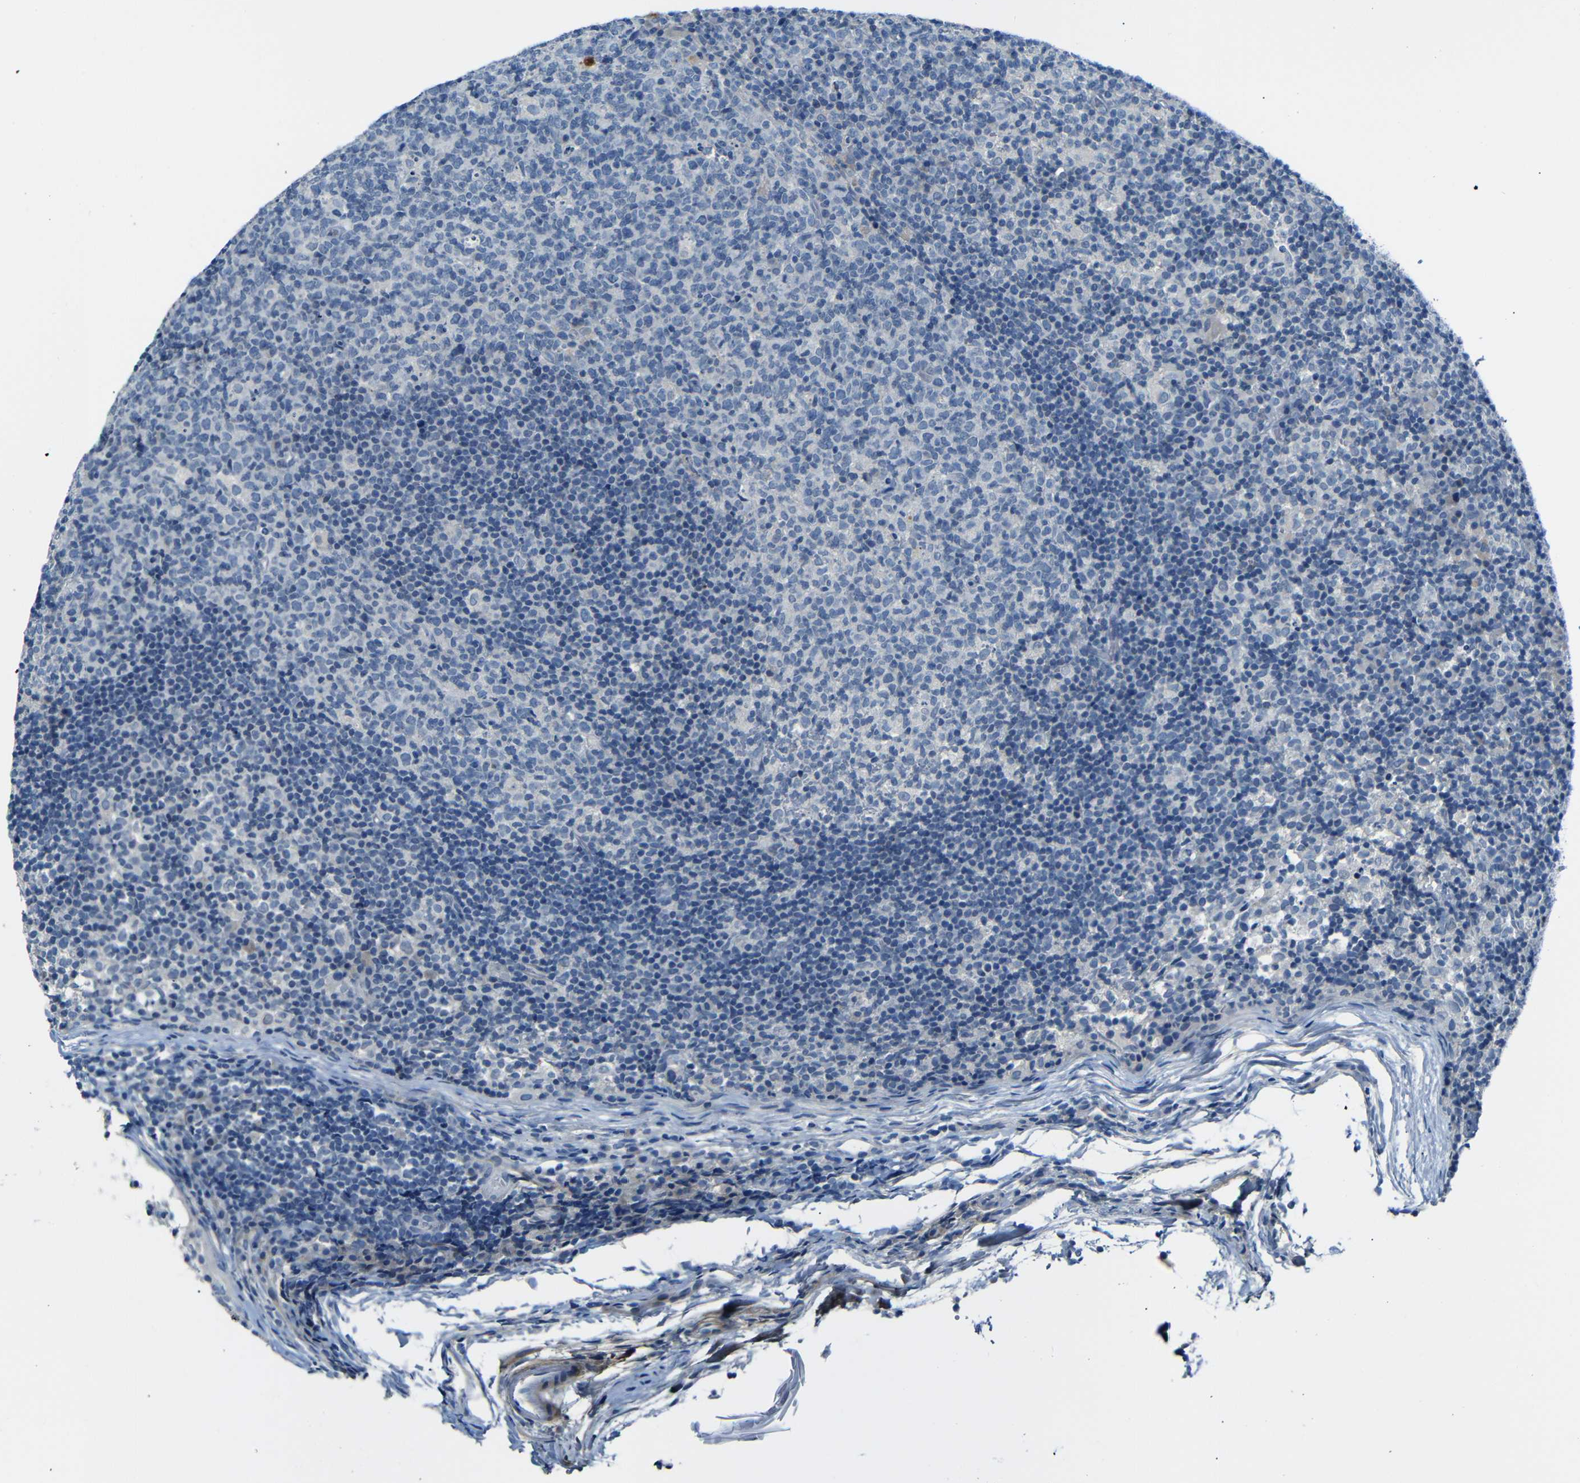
{"staining": {"intensity": "negative", "quantity": "none", "location": "none"}, "tissue": "lymph node", "cell_type": "Germinal center cells", "image_type": "normal", "snomed": [{"axis": "morphology", "description": "Normal tissue, NOS"}, {"axis": "morphology", "description": "Inflammation, NOS"}, {"axis": "topography", "description": "Lymph node"}], "caption": "Immunohistochemical staining of benign human lymph node shows no significant expression in germinal center cells.", "gene": "ANK3", "patient": {"sex": "male", "age": 55}}